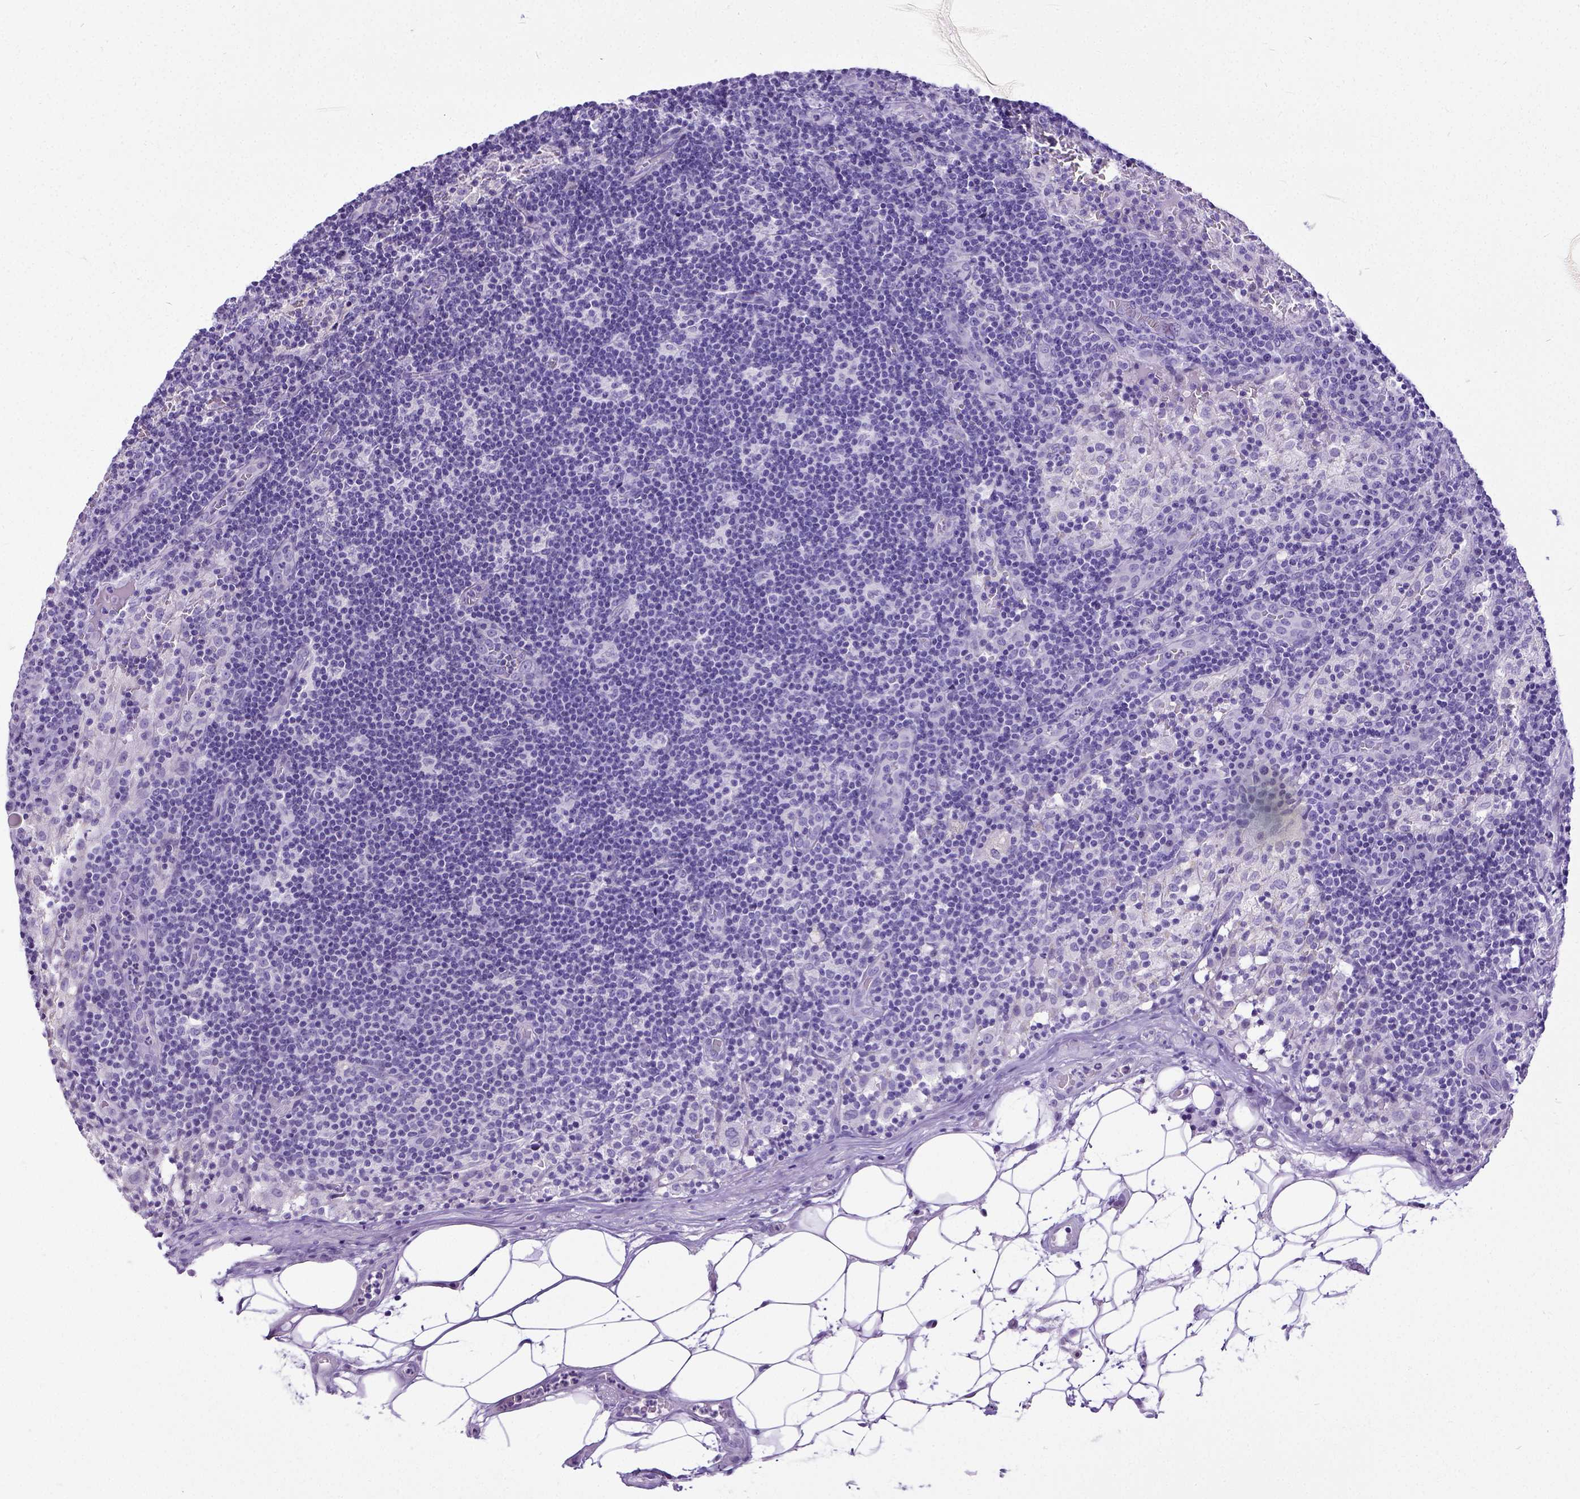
{"staining": {"intensity": "negative", "quantity": "none", "location": "none"}, "tissue": "lymph node", "cell_type": "Germinal center cells", "image_type": "normal", "snomed": [{"axis": "morphology", "description": "Normal tissue, NOS"}, {"axis": "topography", "description": "Lymph node"}], "caption": "Immunohistochemistry (IHC) image of benign human lymph node stained for a protein (brown), which exhibits no expression in germinal center cells. (DAB (3,3'-diaminobenzidine) IHC, high magnification).", "gene": "SATB2", "patient": {"sex": "male", "age": 62}}